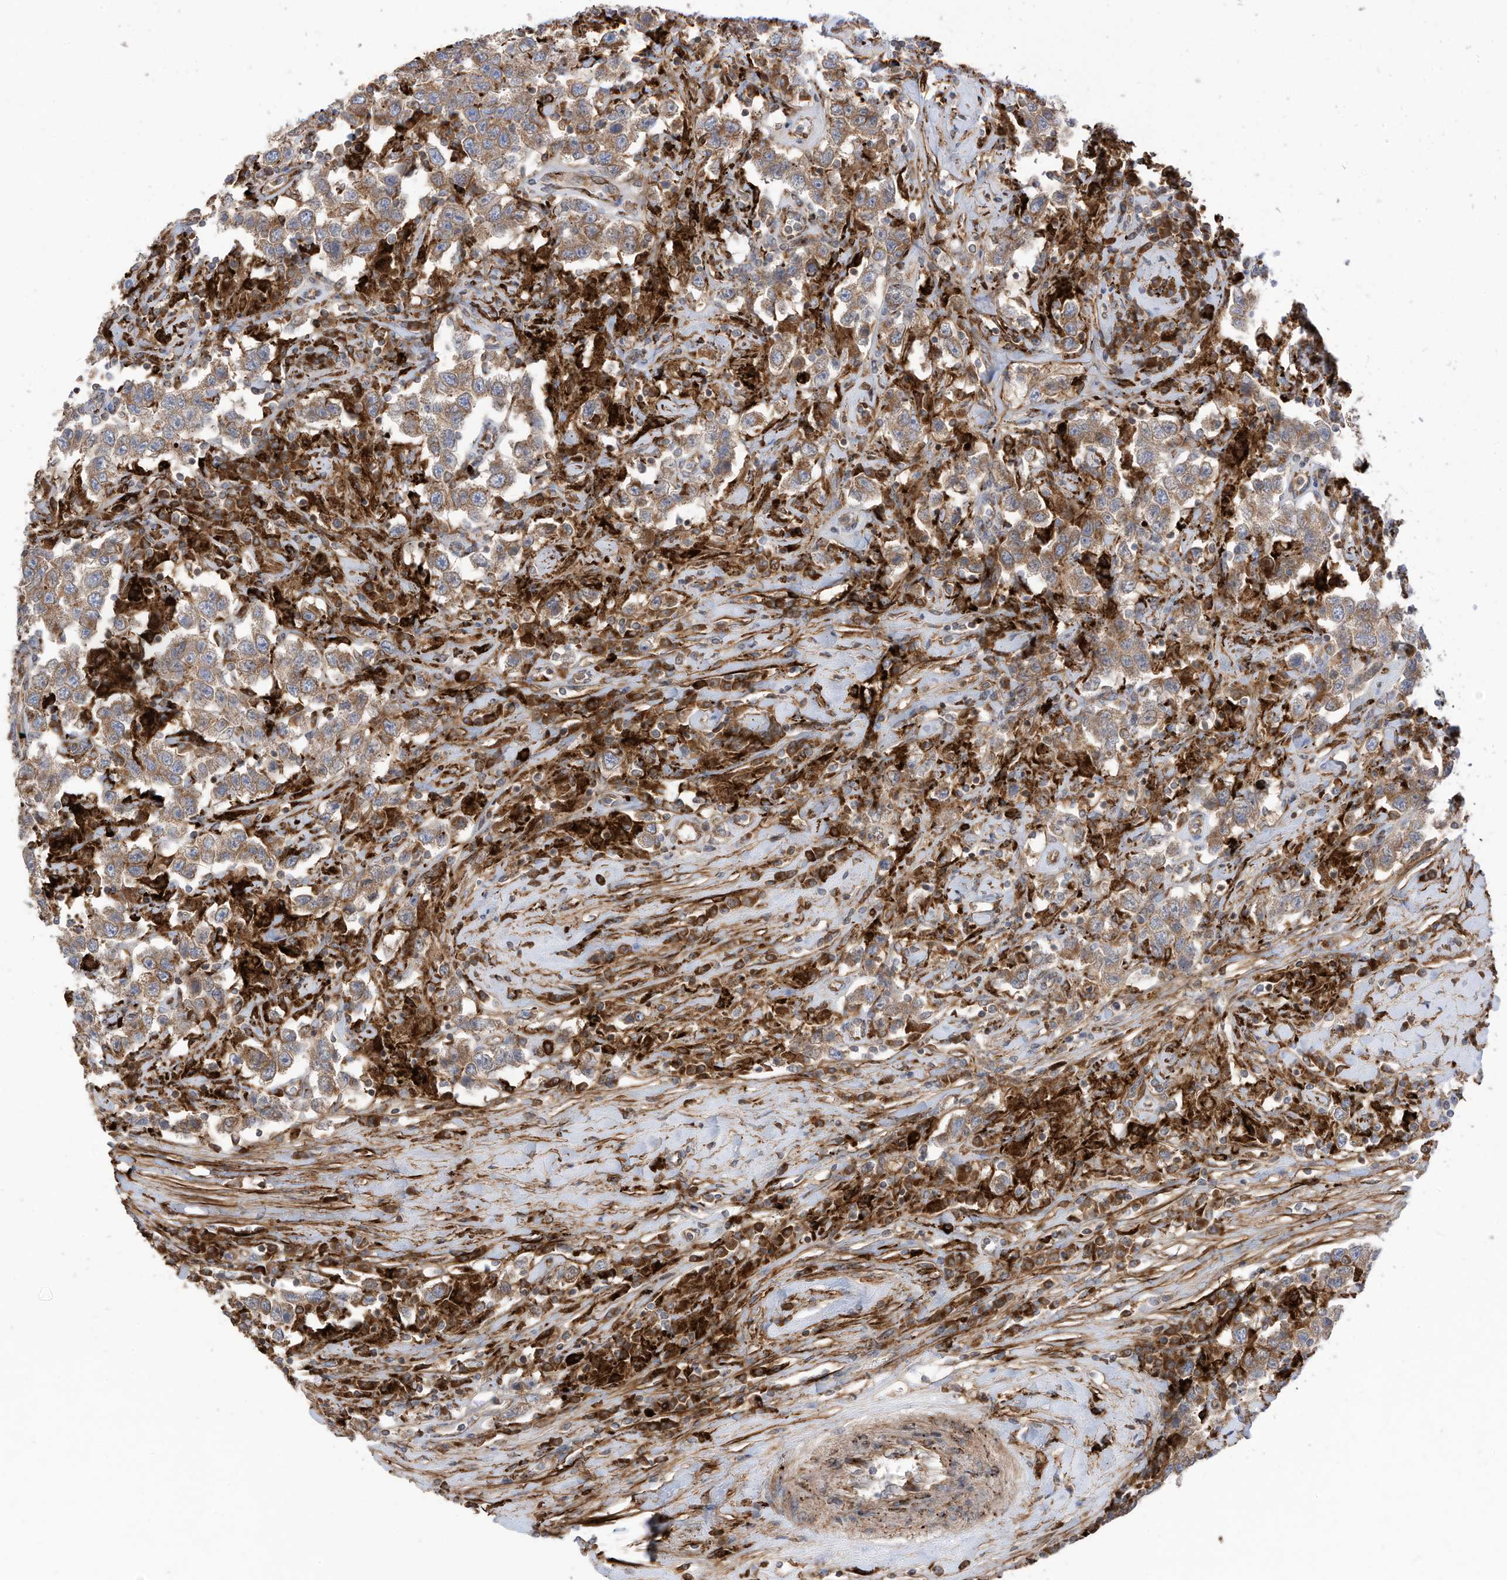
{"staining": {"intensity": "moderate", "quantity": ">75%", "location": "cytoplasmic/membranous"}, "tissue": "testis cancer", "cell_type": "Tumor cells", "image_type": "cancer", "snomed": [{"axis": "morphology", "description": "Seminoma, NOS"}, {"axis": "topography", "description": "Testis"}], "caption": "Tumor cells show moderate cytoplasmic/membranous positivity in approximately >75% of cells in seminoma (testis).", "gene": "TRNAU1AP", "patient": {"sex": "male", "age": 41}}